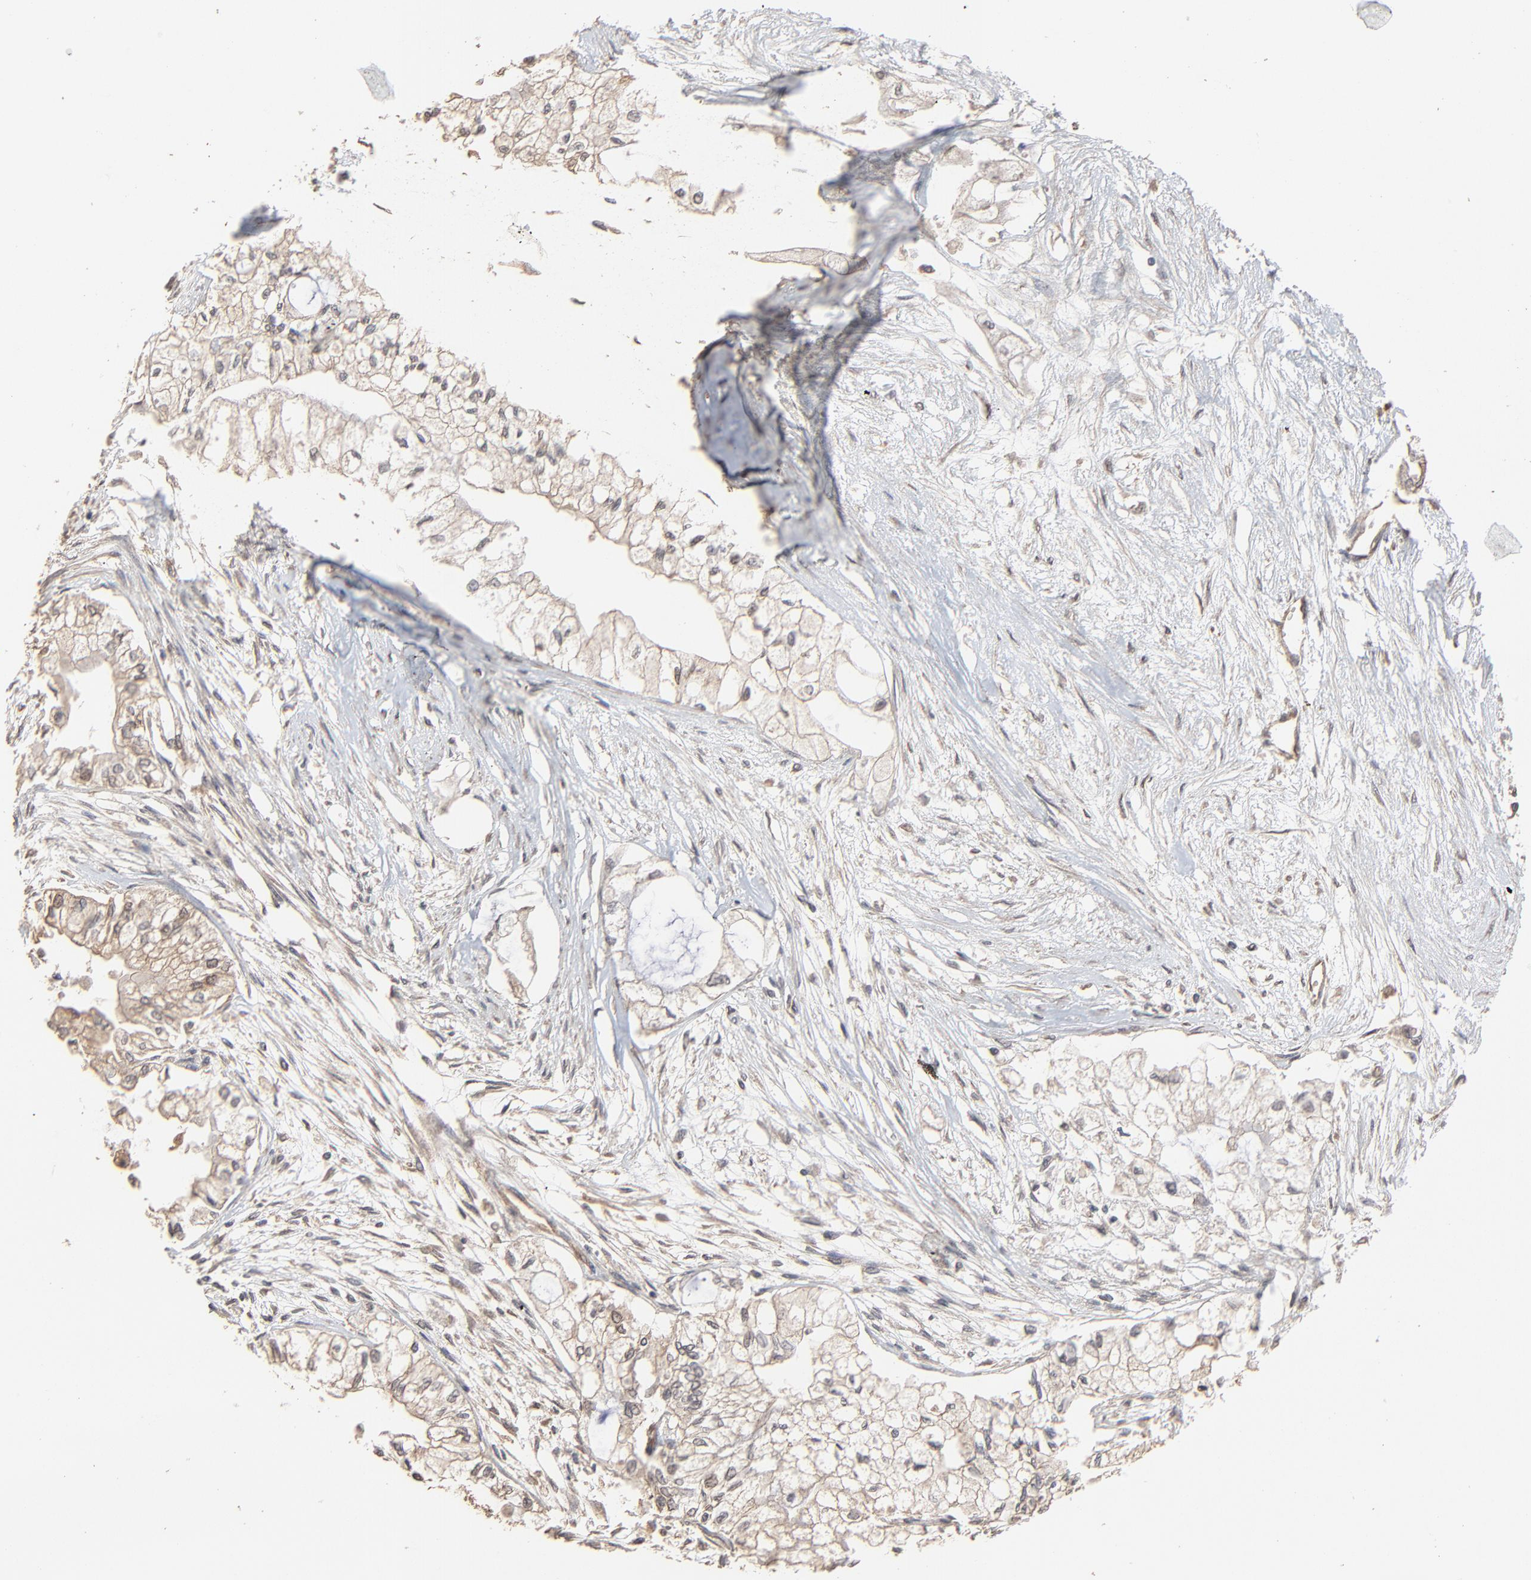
{"staining": {"intensity": "weak", "quantity": ">75%", "location": "cytoplasmic/membranous,nuclear"}, "tissue": "pancreatic cancer", "cell_type": "Tumor cells", "image_type": "cancer", "snomed": [{"axis": "morphology", "description": "Adenocarcinoma, NOS"}, {"axis": "topography", "description": "Pancreas"}], "caption": "Immunohistochemical staining of pancreatic adenocarcinoma exhibits weak cytoplasmic/membranous and nuclear protein expression in about >75% of tumor cells.", "gene": "FAM227A", "patient": {"sex": "male", "age": 79}}